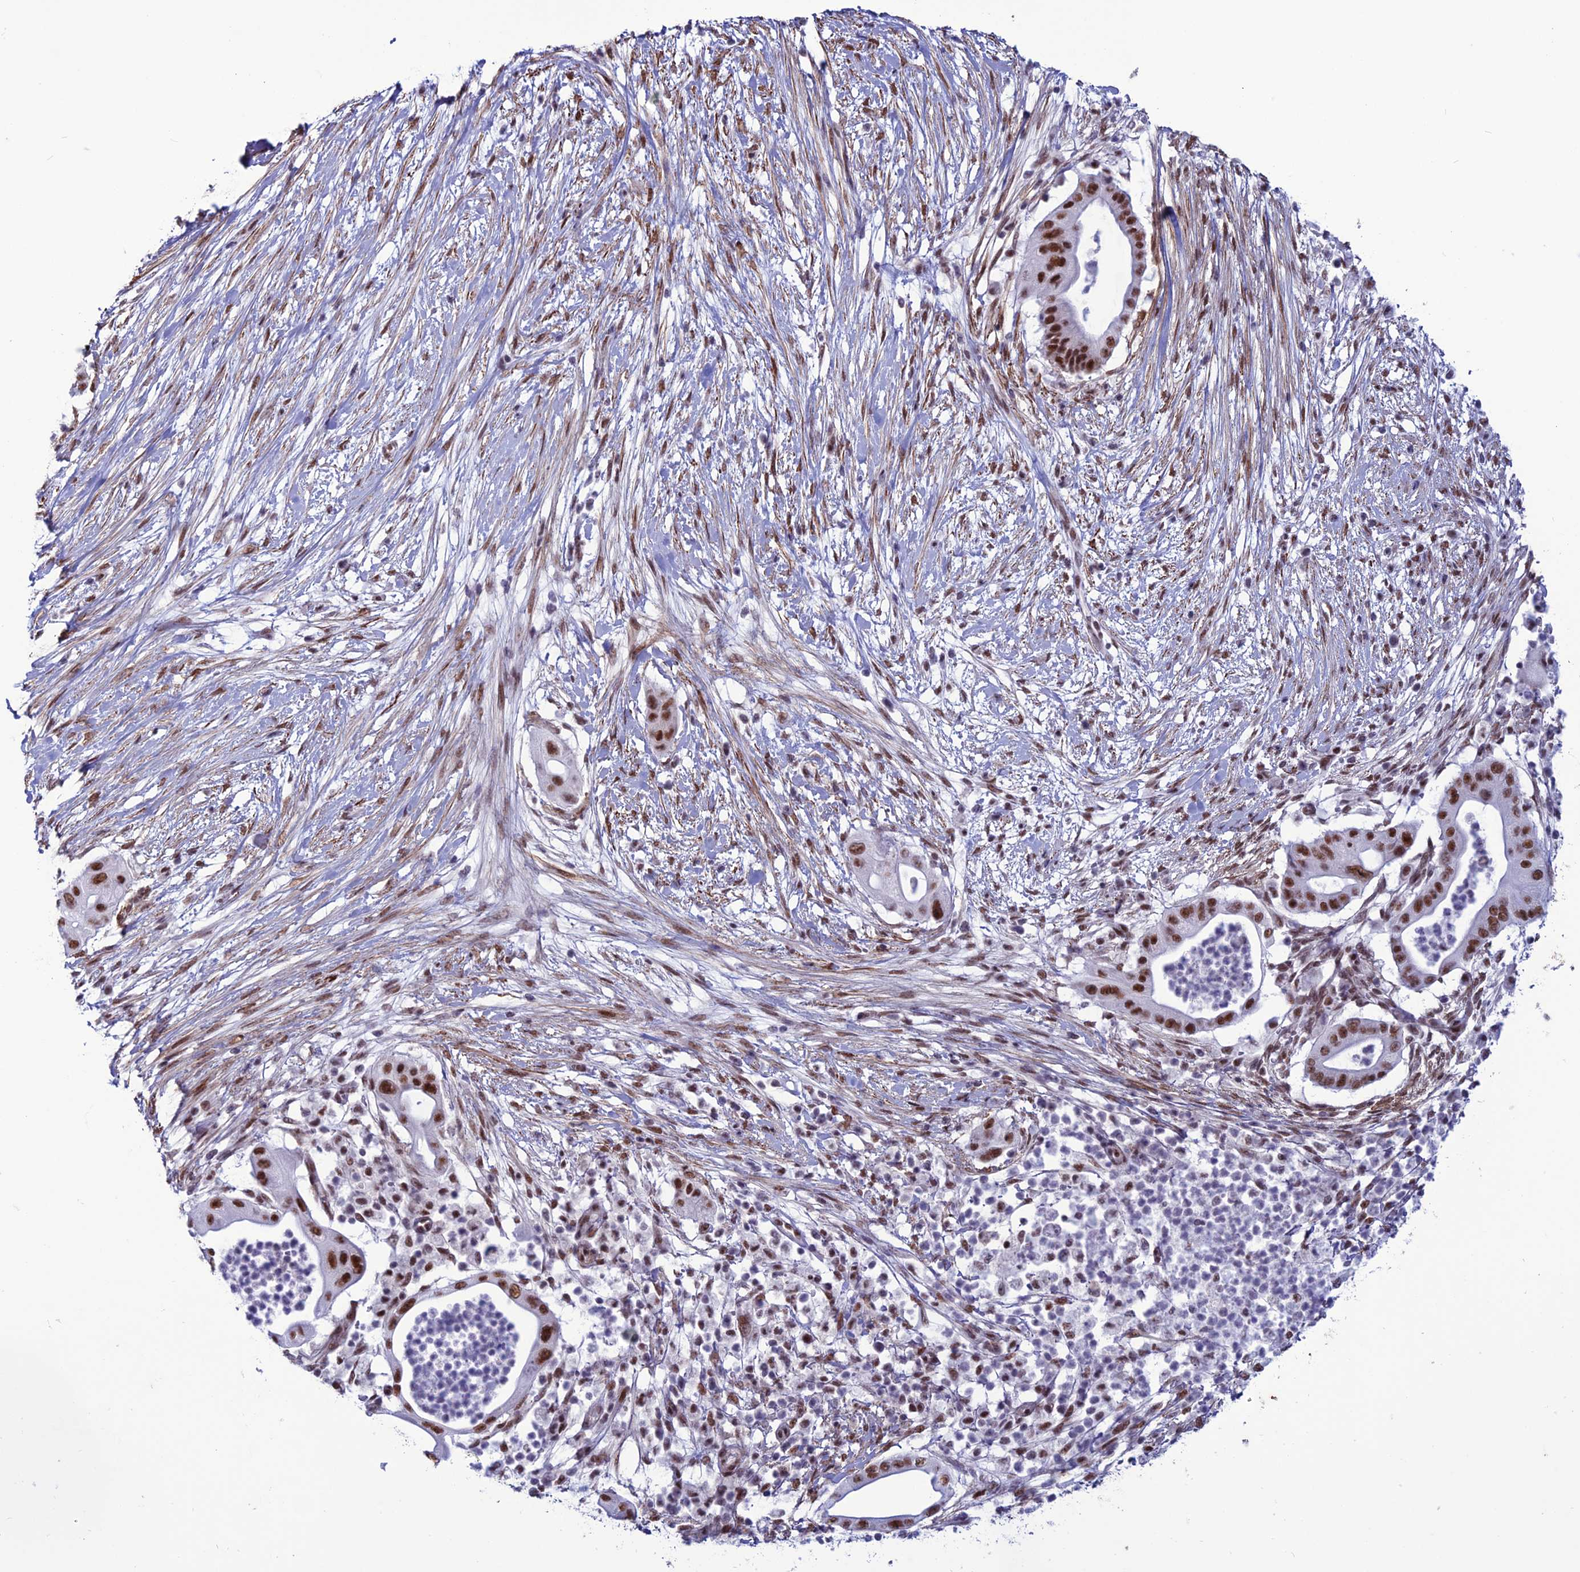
{"staining": {"intensity": "strong", "quantity": ">75%", "location": "nuclear"}, "tissue": "pancreatic cancer", "cell_type": "Tumor cells", "image_type": "cancer", "snomed": [{"axis": "morphology", "description": "Adenocarcinoma, NOS"}, {"axis": "topography", "description": "Pancreas"}], "caption": "Immunohistochemical staining of pancreatic adenocarcinoma demonstrates high levels of strong nuclear protein staining in about >75% of tumor cells.", "gene": "U2AF1", "patient": {"sex": "male", "age": 68}}